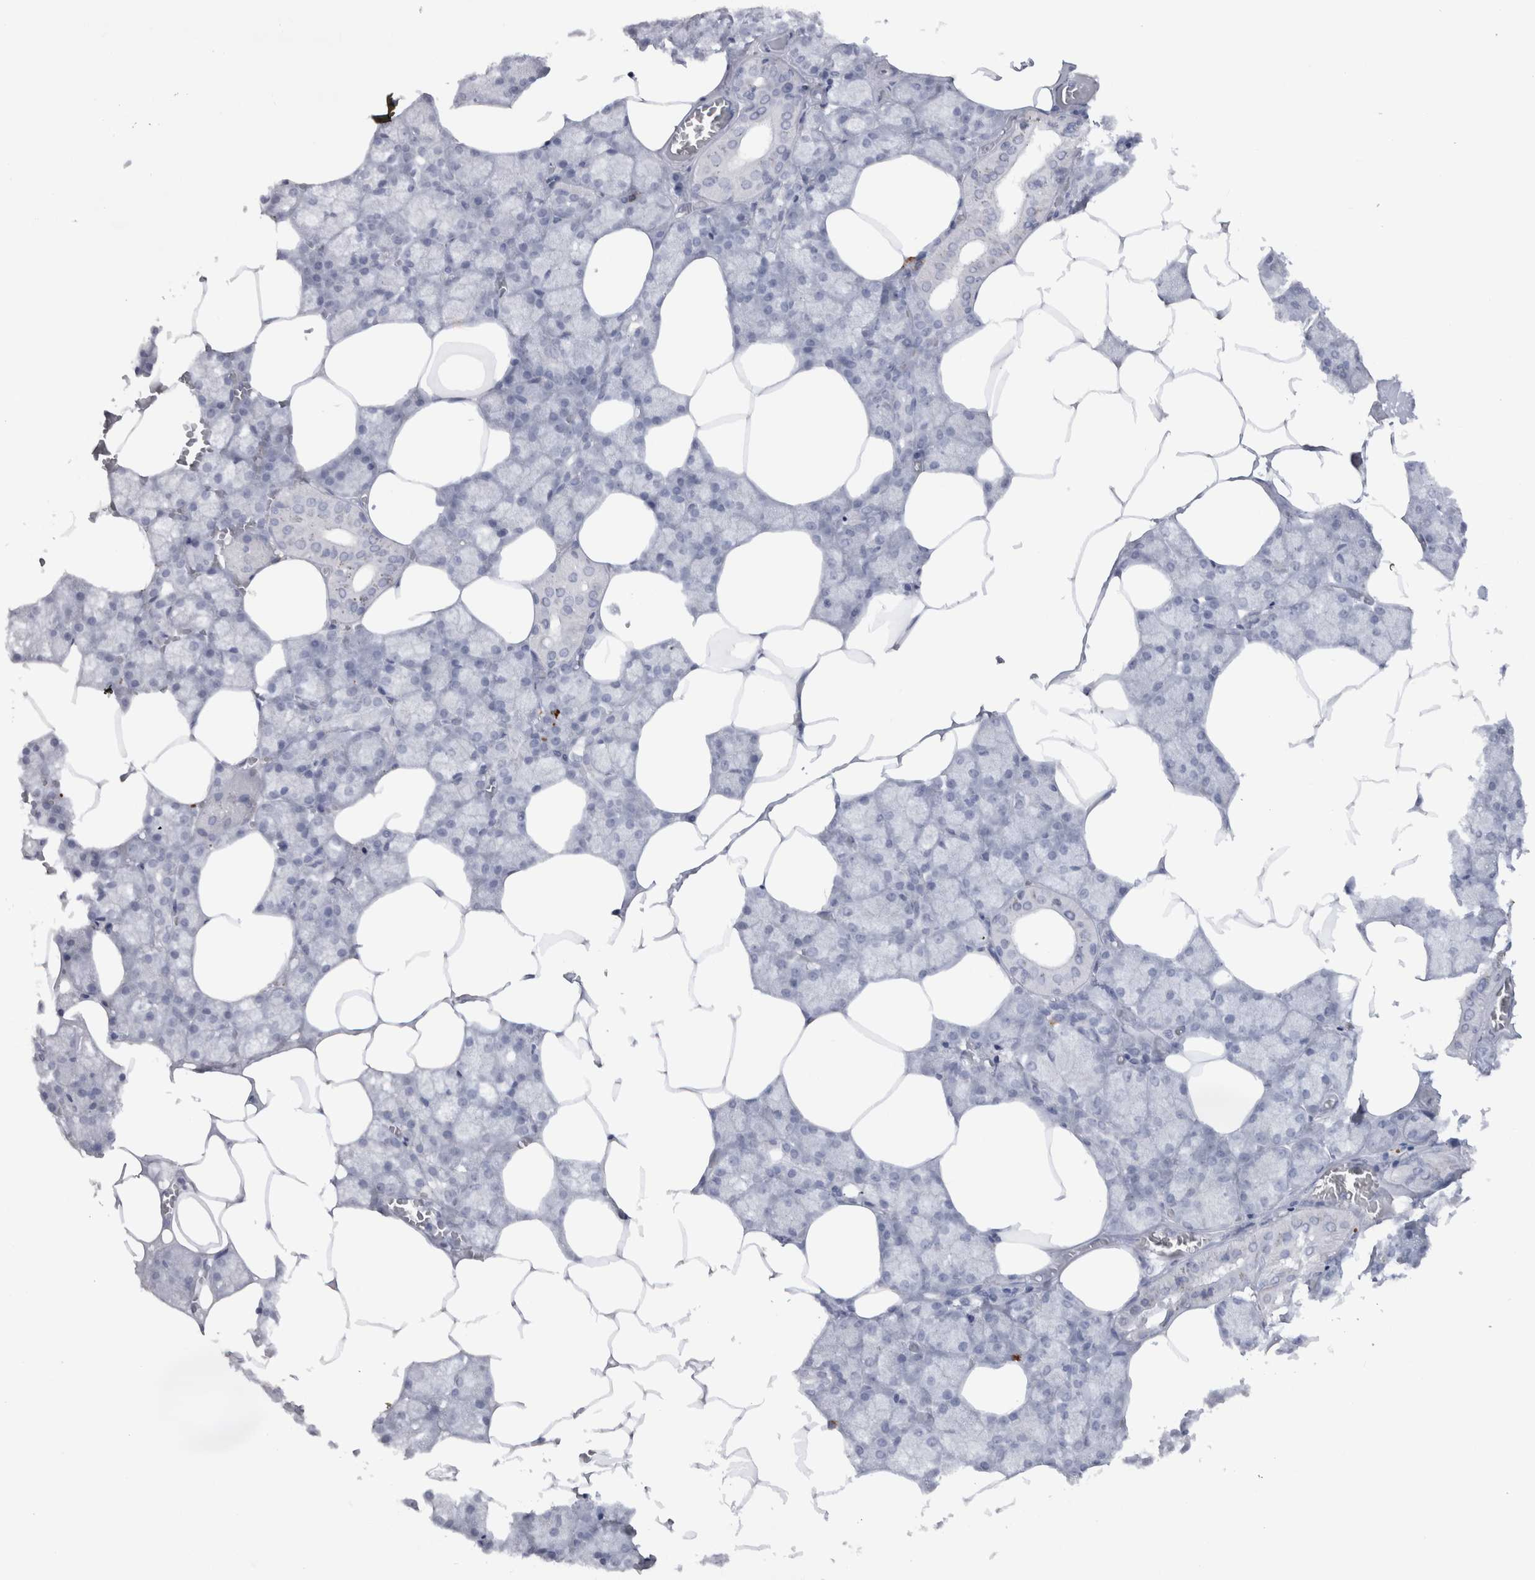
{"staining": {"intensity": "negative", "quantity": "none", "location": "none"}, "tissue": "salivary gland", "cell_type": "Glandular cells", "image_type": "normal", "snomed": [{"axis": "morphology", "description": "Normal tissue, NOS"}, {"axis": "topography", "description": "Salivary gland"}], "caption": "Immunohistochemistry of benign human salivary gland displays no staining in glandular cells.", "gene": "CDH17", "patient": {"sex": "male", "age": 62}}